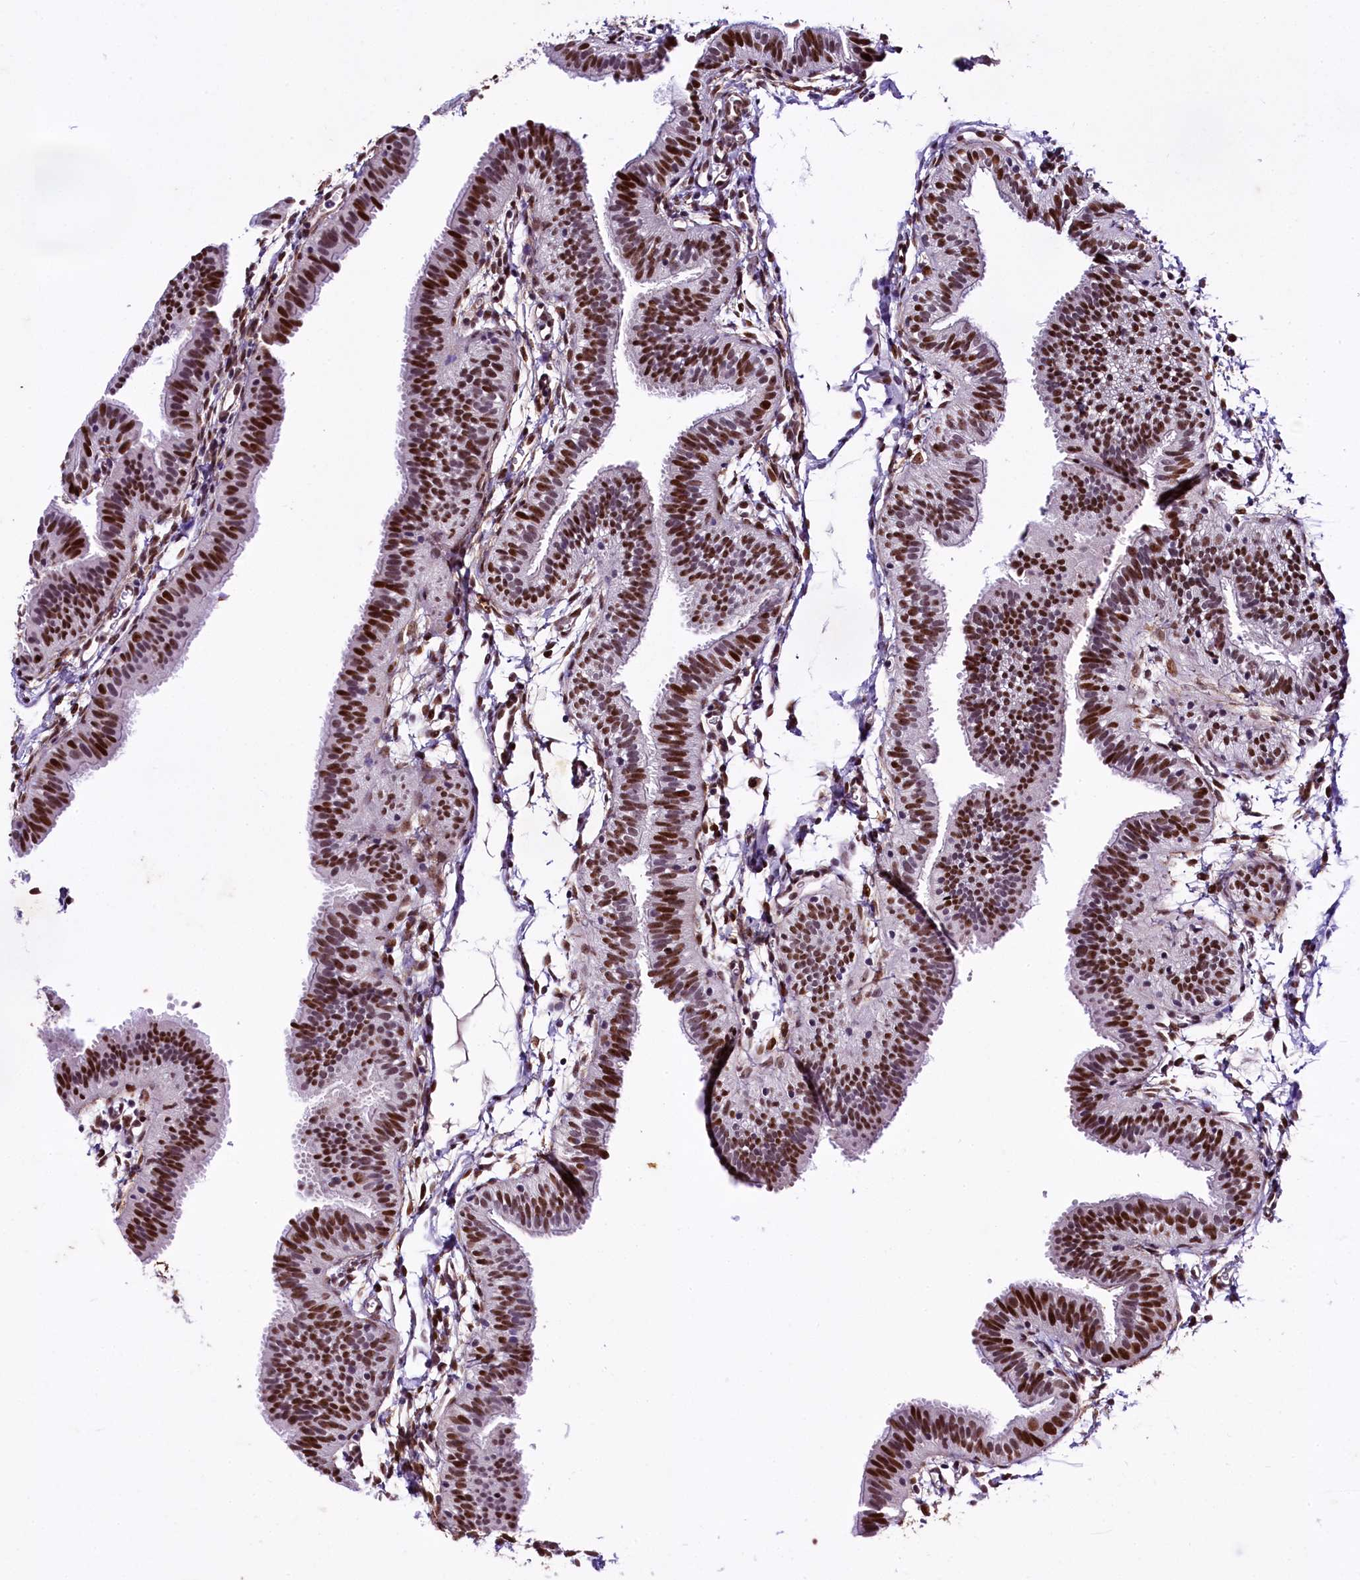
{"staining": {"intensity": "moderate", "quantity": ">75%", "location": "nuclear"}, "tissue": "fallopian tube", "cell_type": "Glandular cells", "image_type": "normal", "snomed": [{"axis": "morphology", "description": "Normal tissue, NOS"}, {"axis": "topography", "description": "Fallopian tube"}], "caption": "Protein staining of unremarkable fallopian tube reveals moderate nuclear expression in about >75% of glandular cells. (DAB (3,3'-diaminobenzidine) IHC with brightfield microscopy, high magnification).", "gene": "SAMD10", "patient": {"sex": "female", "age": 35}}